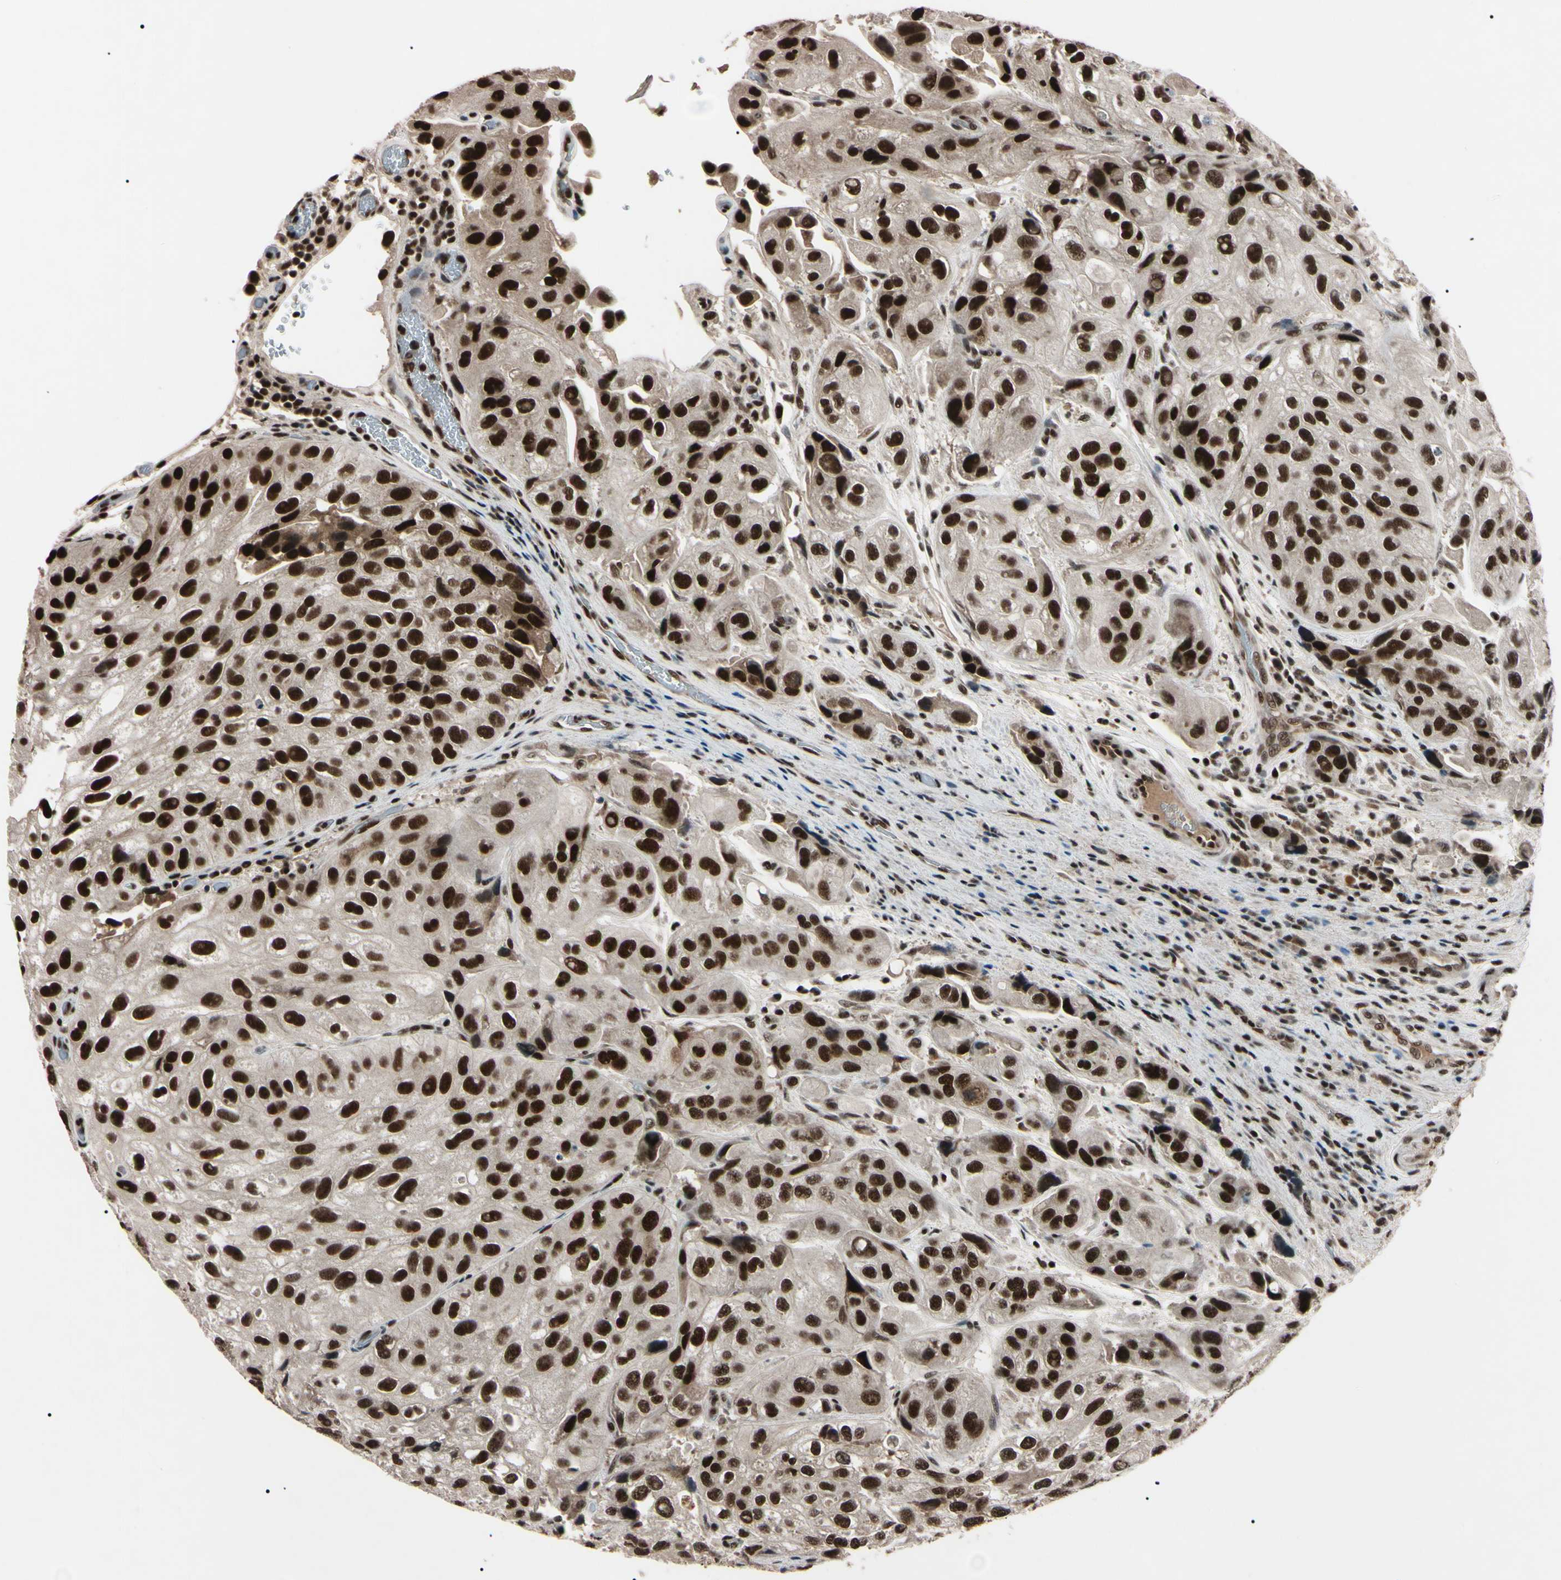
{"staining": {"intensity": "strong", "quantity": "25%-75%", "location": "nuclear"}, "tissue": "urothelial cancer", "cell_type": "Tumor cells", "image_type": "cancer", "snomed": [{"axis": "morphology", "description": "Urothelial carcinoma, High grade"}, {"axis": "topography", "description": "Urinary bladder"}], "caption": "Human high-grade urothelial carcinoma stained with a protein marker reveals strong staining in tumor cells.", "gene": "YY1", "patient": {"sex": "female", "age": 64}}